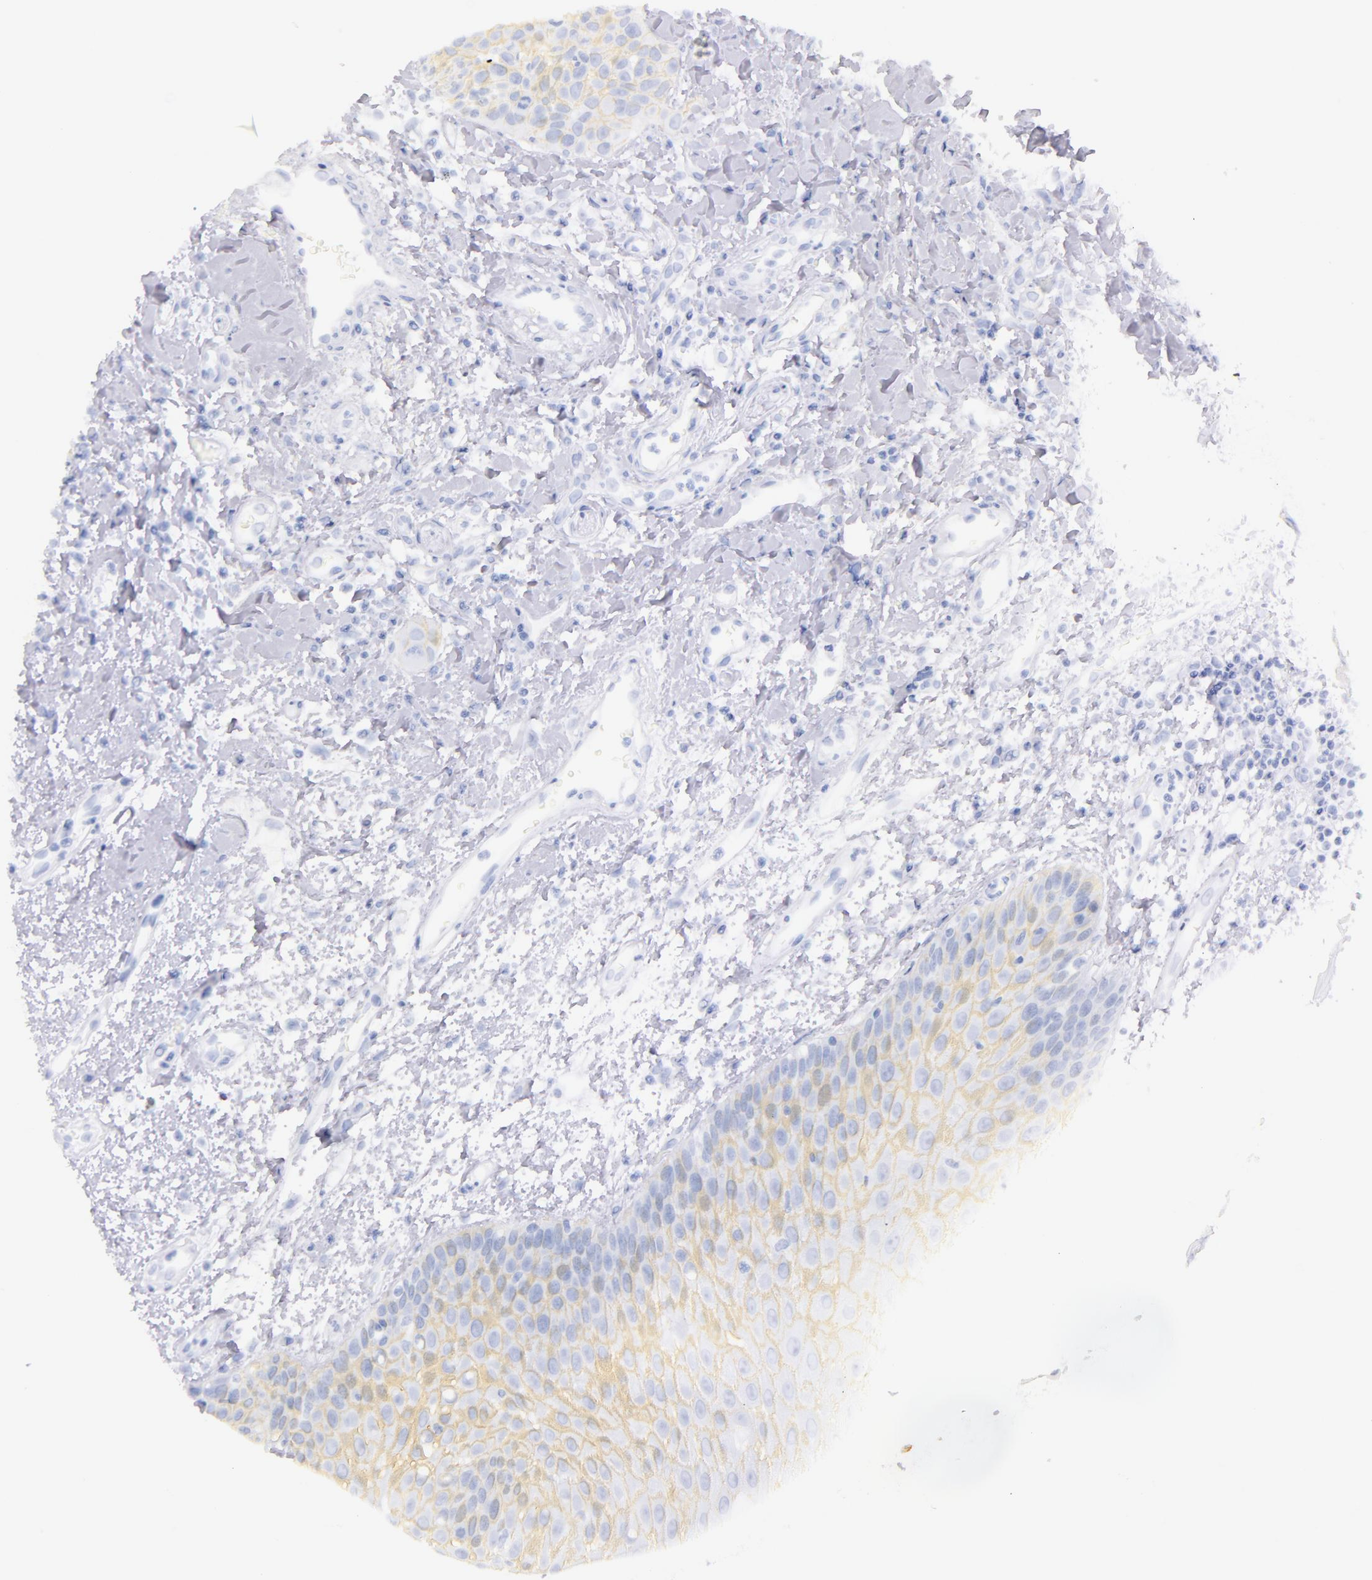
{"staining": {"intensity": "weak", "quantity": "25%-75%", "location": "cytoplasmic/membranous"}, "tissue": "oral mucosa", "cell_type": "Squamous epithelial cells", "image_type": "normal", "snomed": [{"axis": "morphology", "description": "Normal tissue, NOS"}, {"axis": "topography", "description": "Oral tissue"}], "caption": "Approximately 25%-75% of squamous epithelial cells in unremarkable oral mucosa show weak cytoplasmic/membranous protein staining as visualized by brown immunohistochemical staining.", "gene": "CD44", "patient": {"sex": "male", "age": 54}}